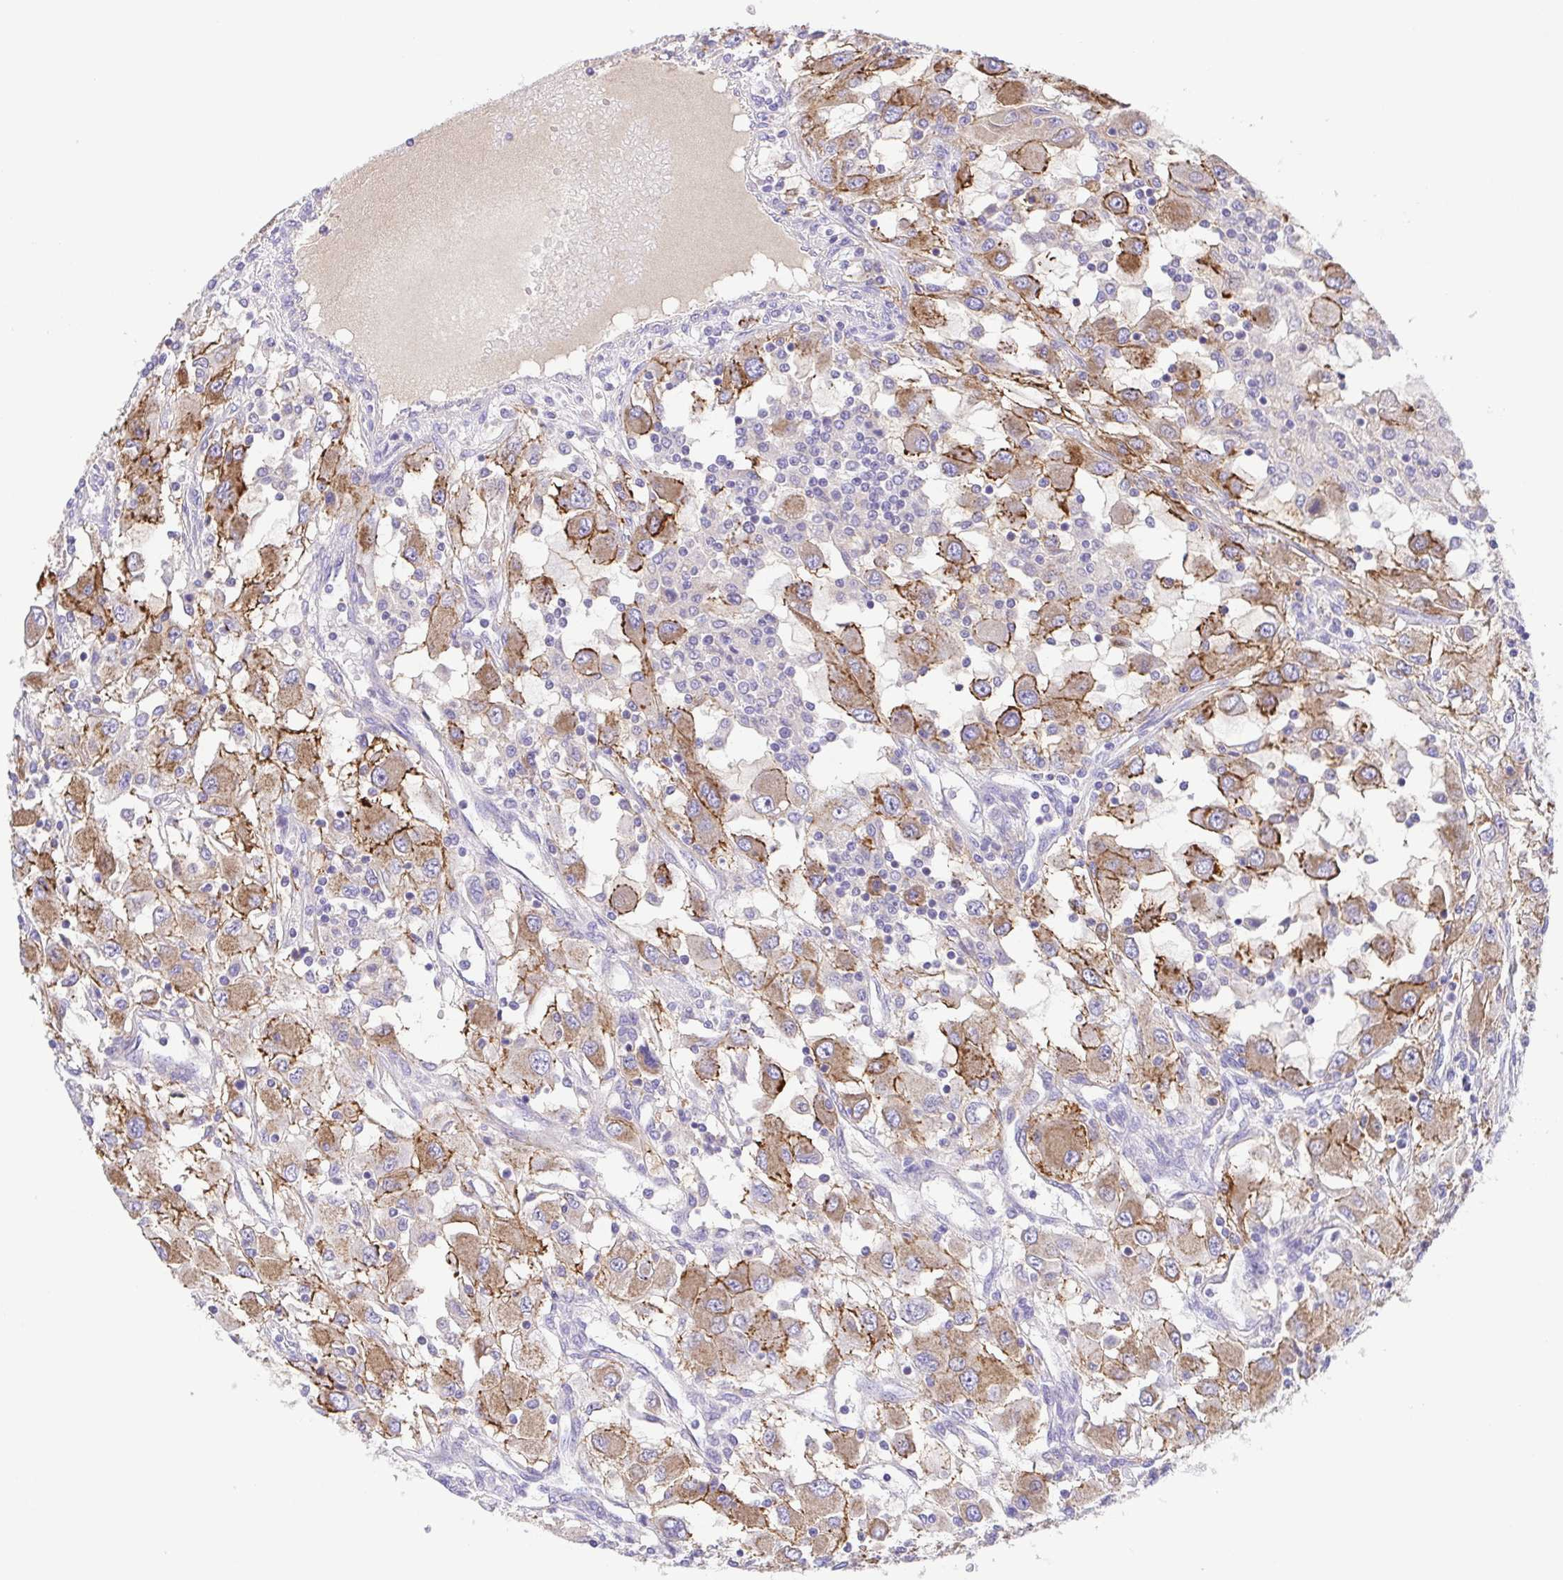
{"staining": {"intensity": "moderate", "quantity": ">75%", "location": "cytoplasmic/membranous"}, "tissue": "renal cancer", "cell_type": "Tumor cells", "image_type": "cancer", "snomed": [{"axis": "morphology", "description": "Adenocarcinoma, NOS"}, {"axis": "topography", "description": "Kidney"}], "caption": "Immunohistochemical staining of adenocarcinoma (renal) reveals moderate cytoplasmic/membranous protein expression in about >75% of tumor cells.", "gene": "SLC13A1", "patient": {"sex": "female", "age": 67}}